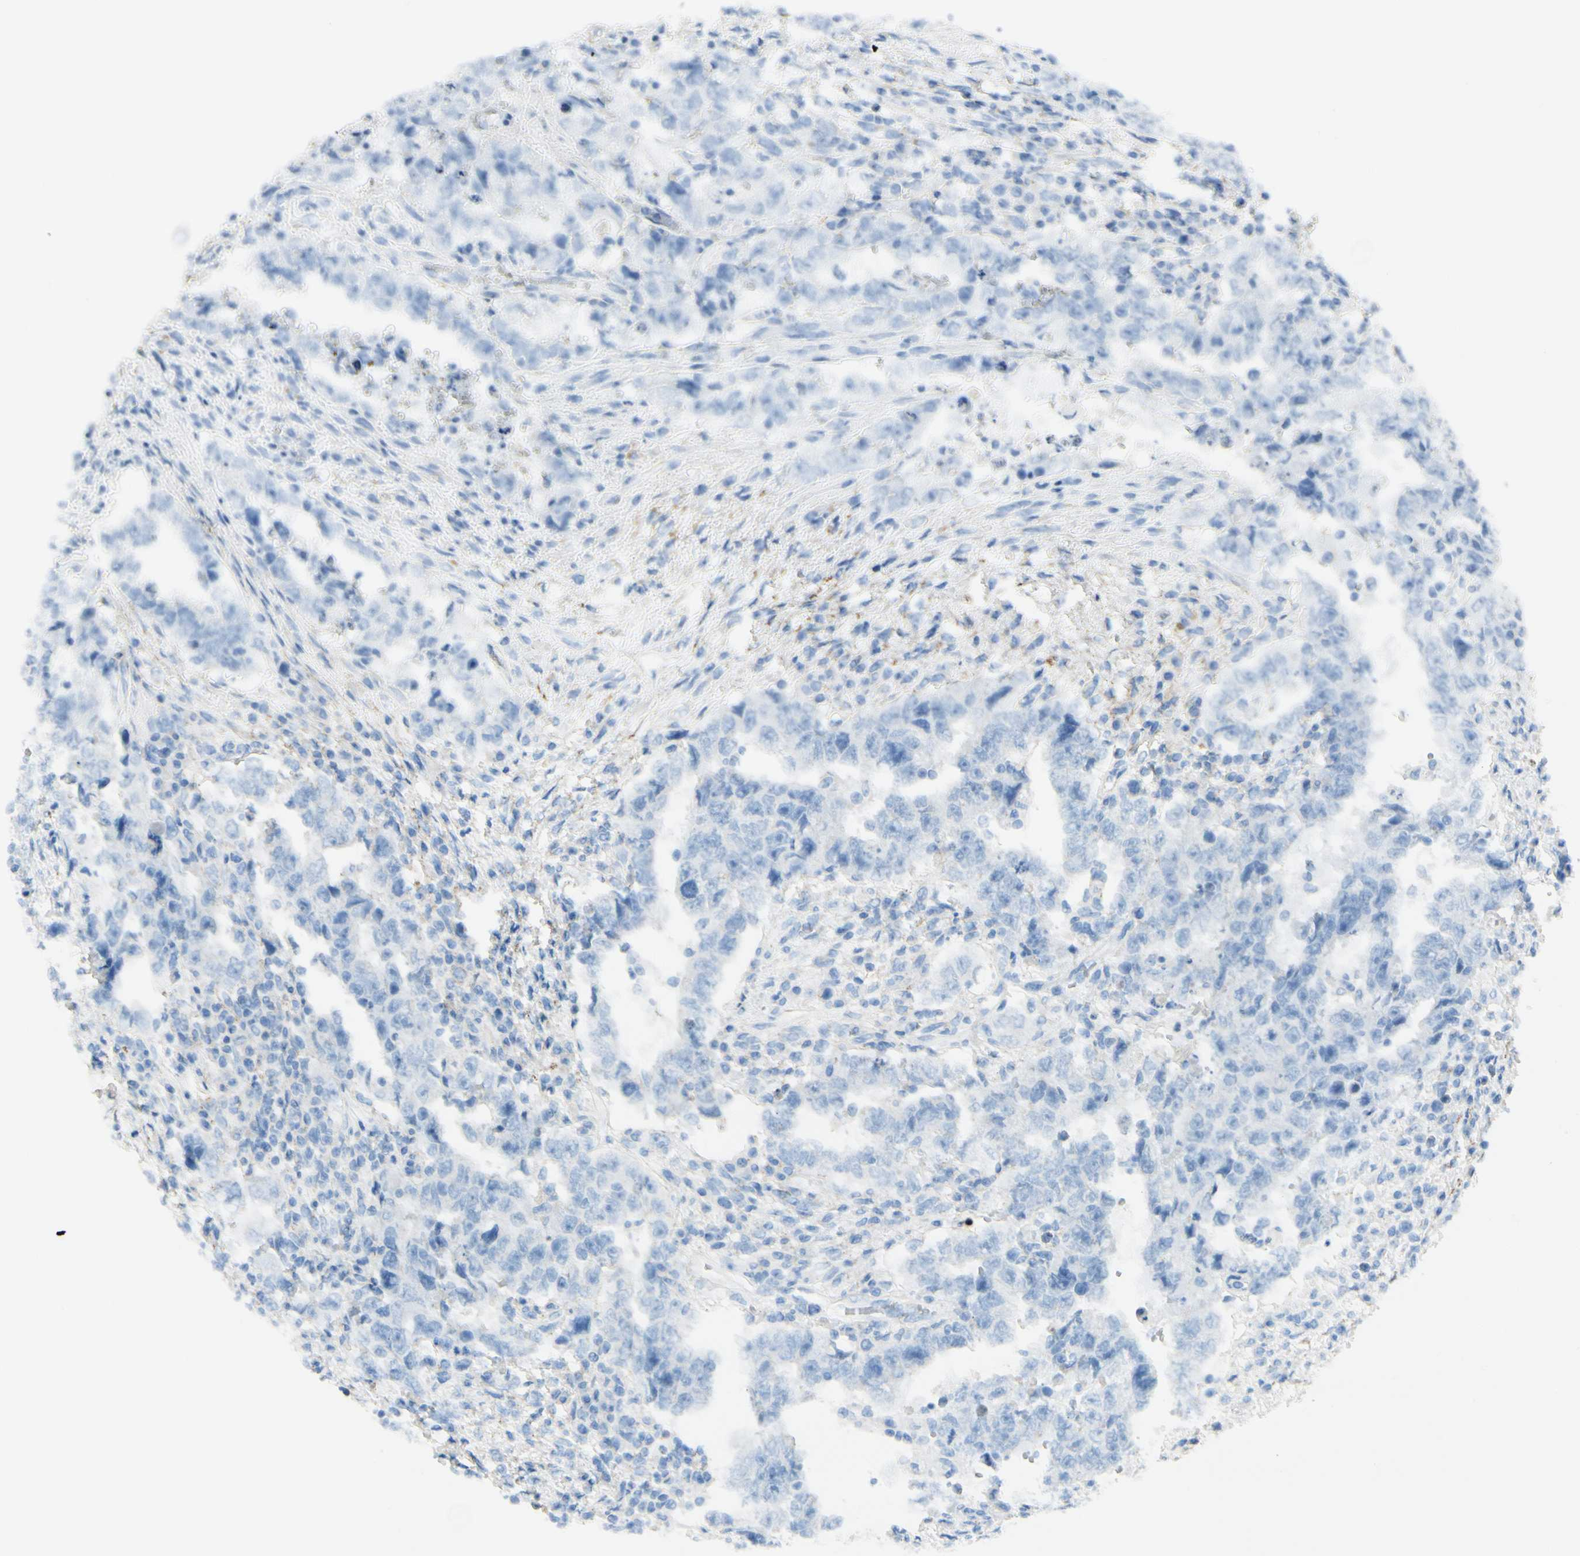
{"staining": {"intensity": "negative", "quantity": "none", "location": "none"}, "tissue": "testis cancer", "cell_type": "Tumor cells", "image_type": "cancer", "snomed": [{"axis": "morphology", "description": "Carcinoma, Embryonal, NOS"}, {"axis": "topography", "description": "Testis"}], "caption": "The immunohistochemistry (IHC) photomicrograph has no significant staining in tumor cells of testis cancer tissue.", "gene": "GALNT5", "patient": {"sex": "male", "age": 26}}